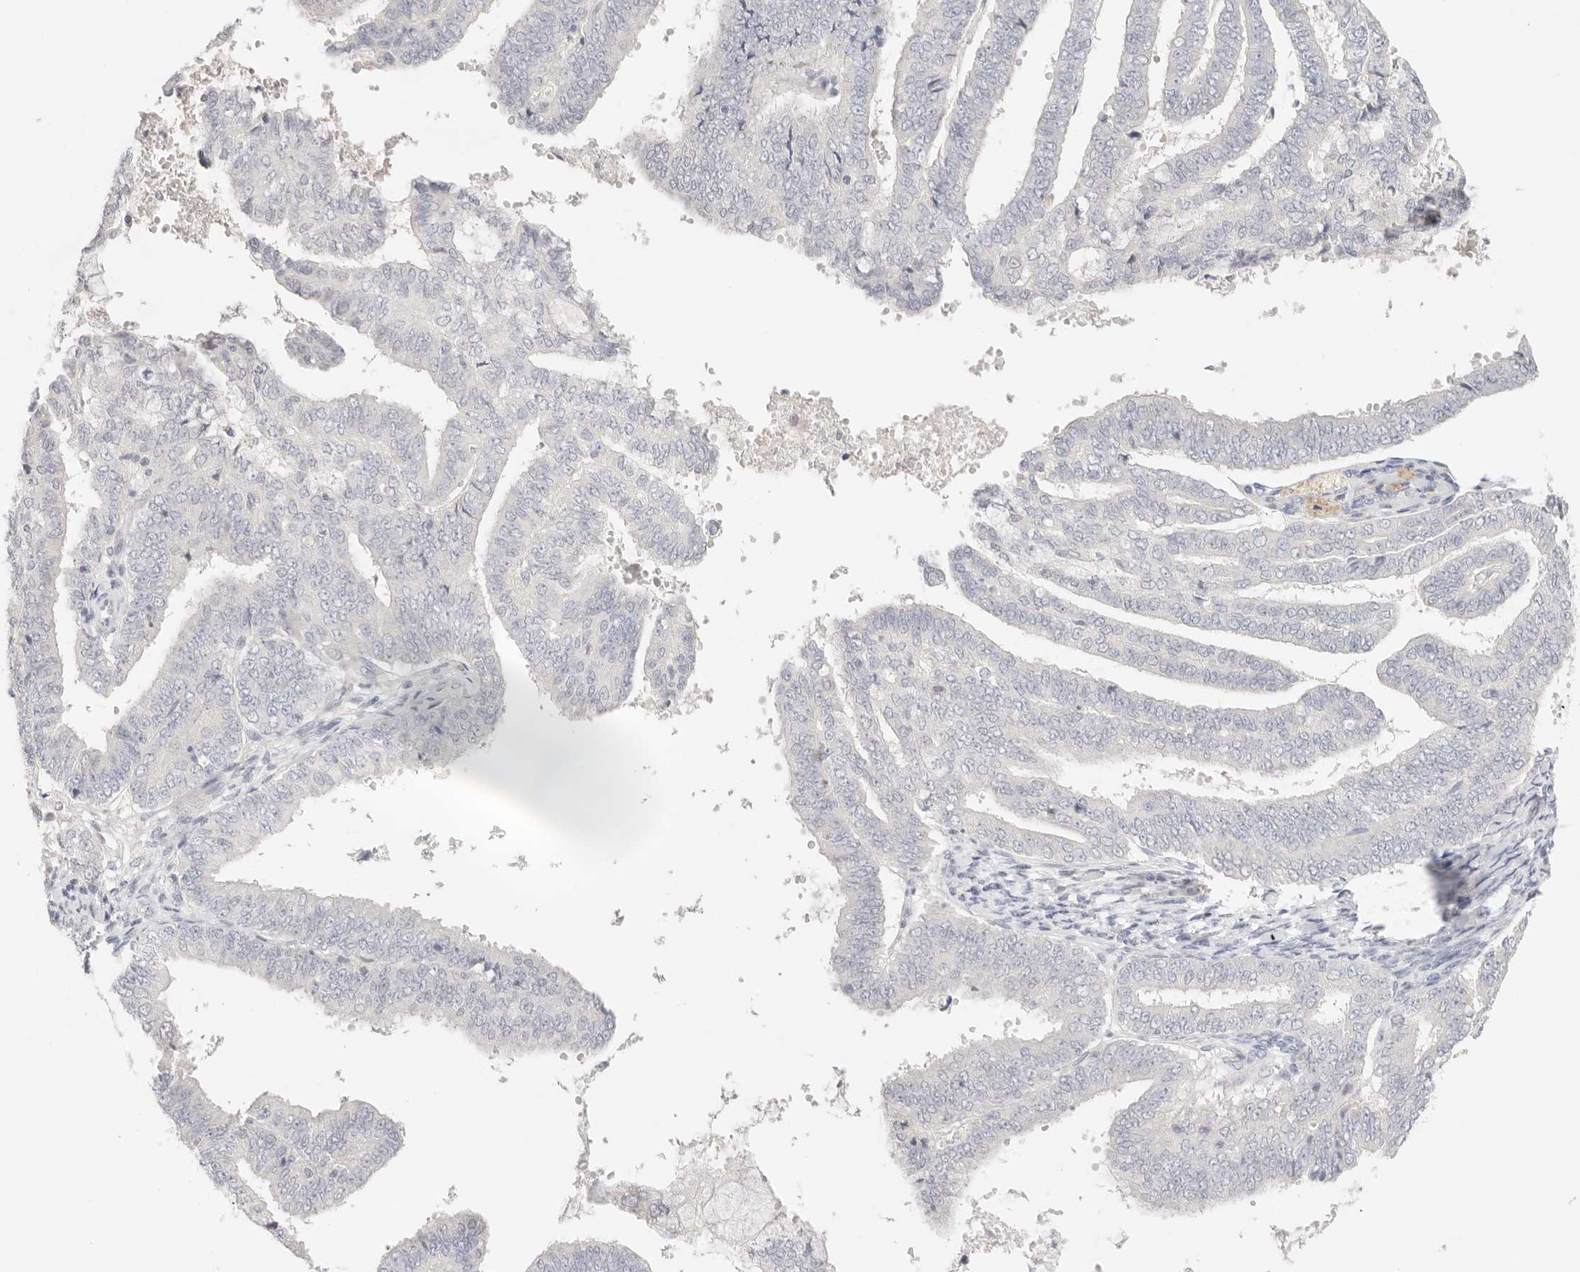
{"staining": {"intensity": "negative", "quantity": "none", "location": "none"}, "tissue": "endometrial cancer", "cell_type": "Tumor cells", "image_type": "cancer", "snomed": [{"axis": "morphology", "description": "Adenocarcinoma, NOS"}, {"axis": "topography", "description": "Endometrium"}], "caption": "Human endometrial cancer stained for a protein using immunohistochemistry displays no staining in tumor cells.", "gene": "SPHK1", "patient": {"sex": "female", "age": 63}}